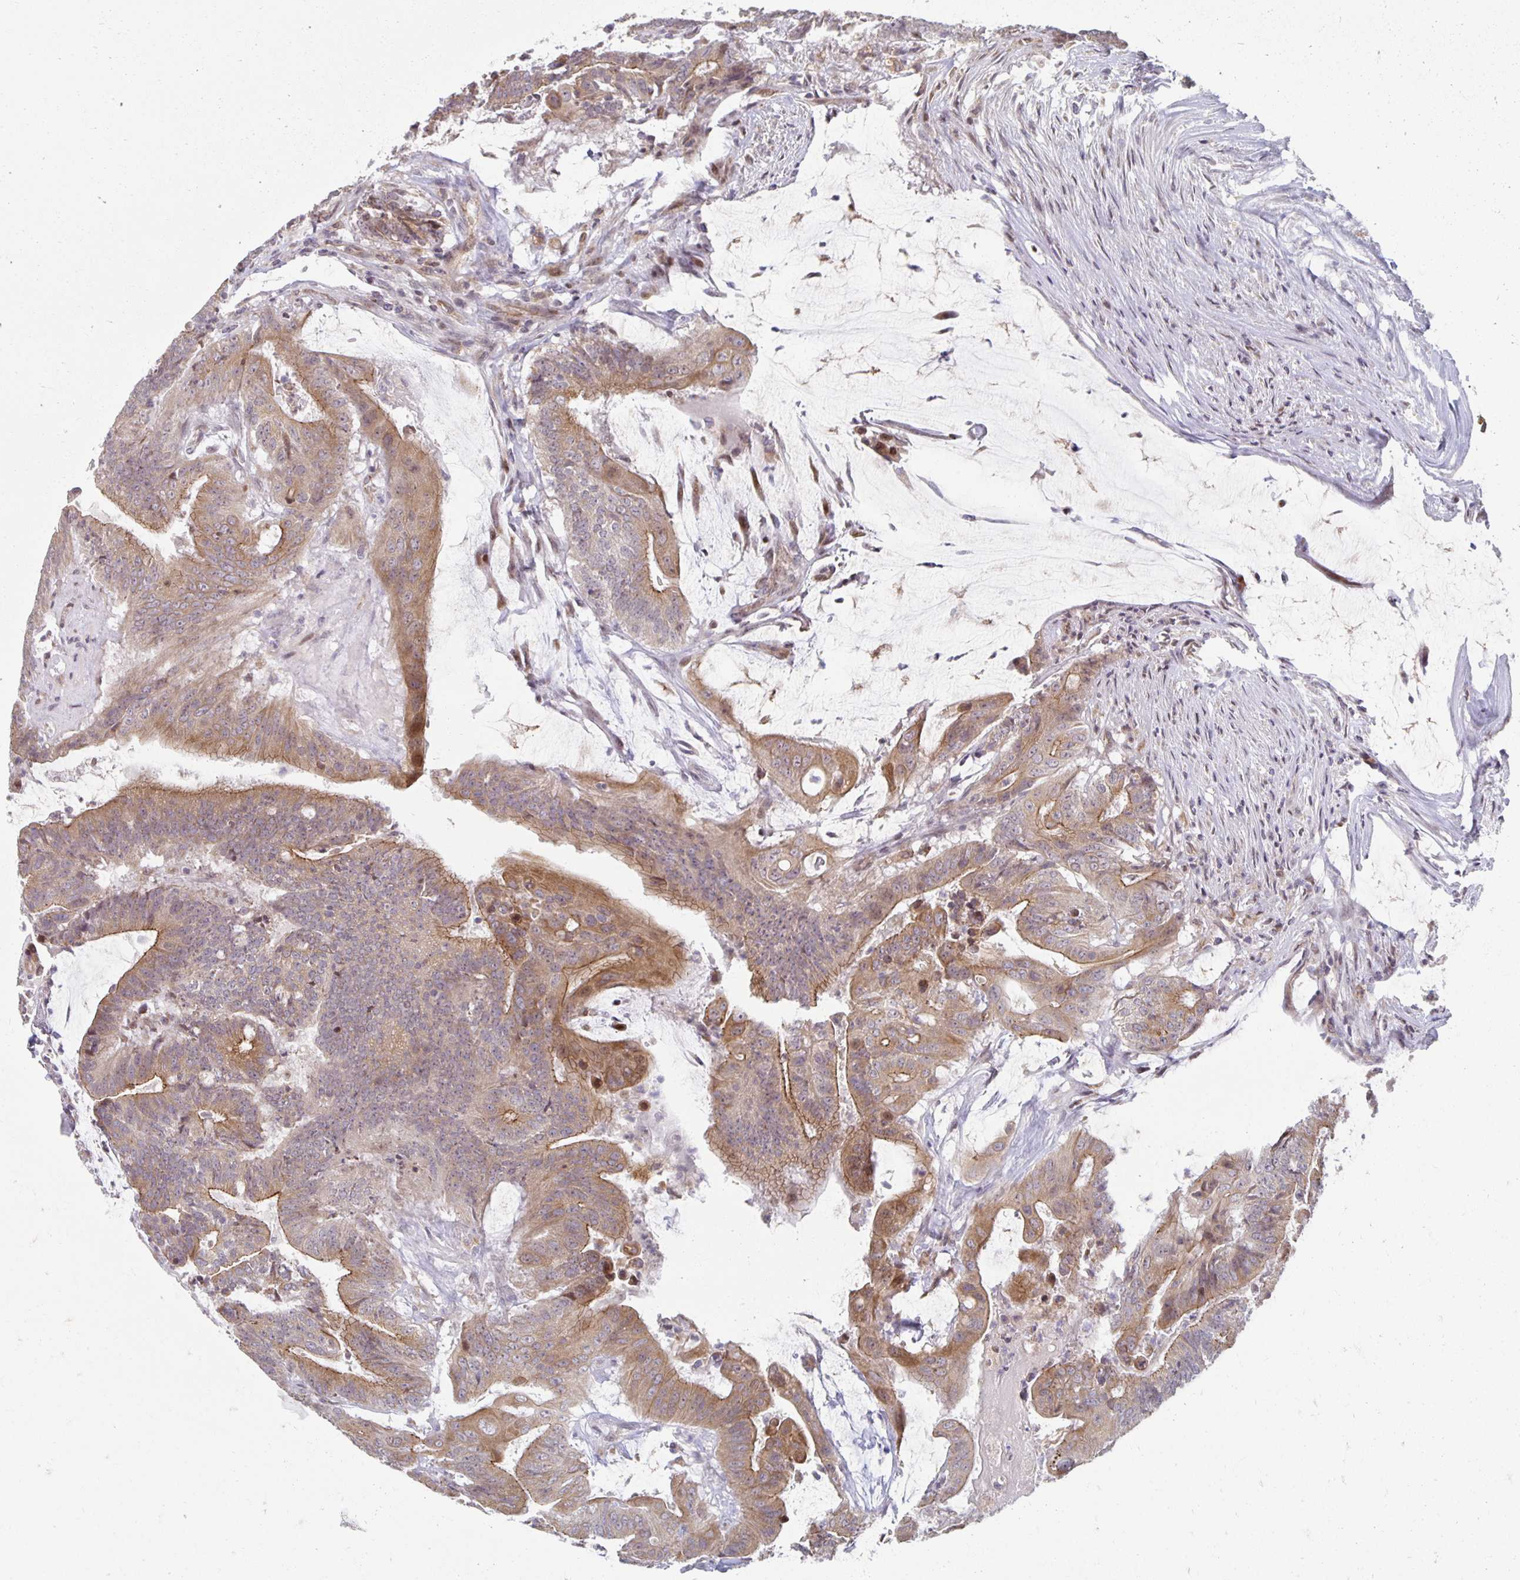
{"staining": {"intensity": "moderate", "quantity": "25%-75%", "location": "cytoplasmic/membranous"}, "tissue": "colorectal cancer", "cell_type": "Tumor cells", "image_type": "cancer", "snomed": [{"axis": "morphology", "description": "Adenocarcinoma, NOS"}, {"axis": "topography", "description": "Colon"}], "caption": "Adenocarcinoma (colorectal) was stained to show a protein in brown. There is medium levels of moderate cytoplasmic/membranous staining in about 25%-75% of tumor cells.", "gene": "HCFC1R1", "patient": {"sex": "female", "age": 43}}